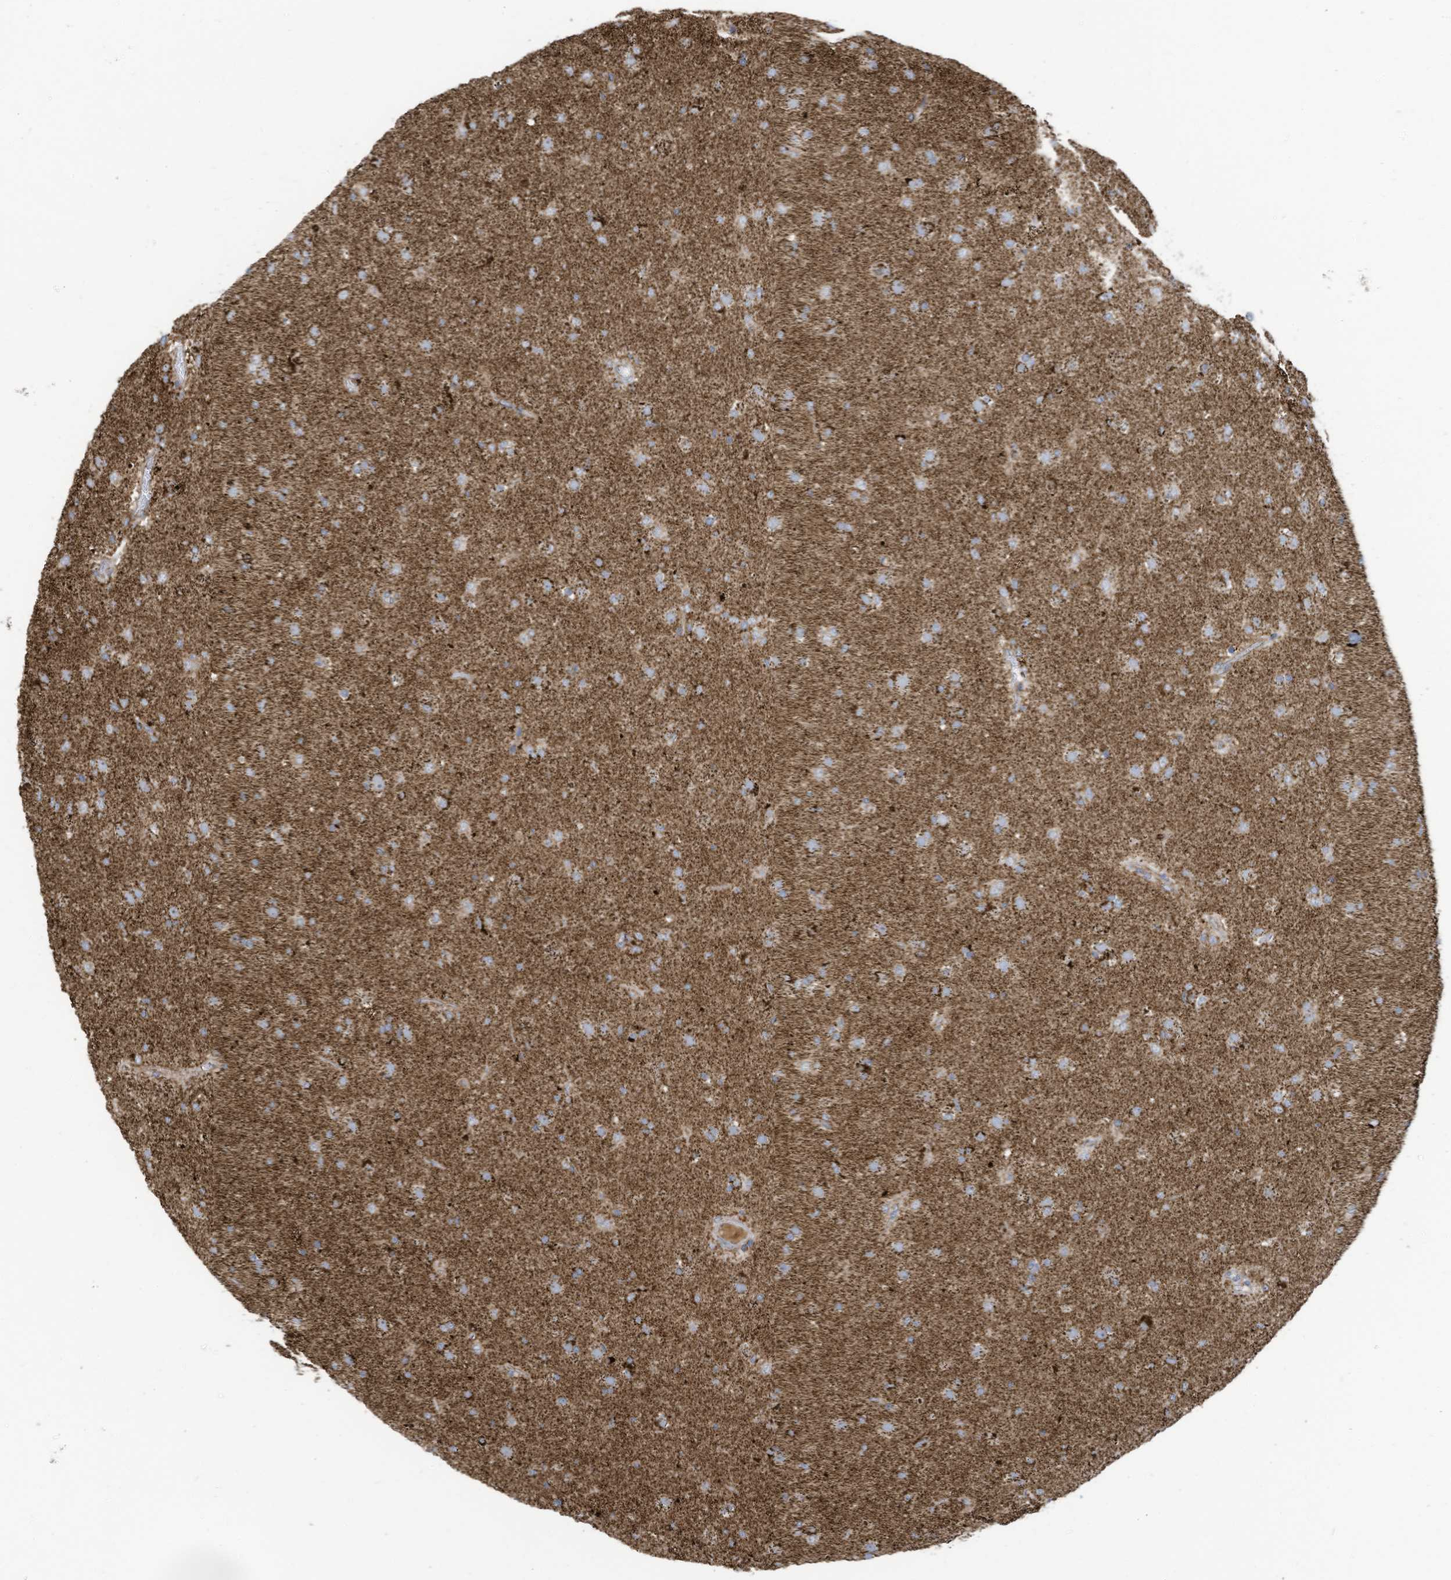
{"staining": {"intensity": "moderate", "quantity": "25%-75%", "location": "cytoplasmic/membranous"}, "tissue": "glioma", "cell_type": "Tumor cells", "image_type": "cancer", "snomed": [{"axis": "morphology", "description": "Glioma, malignant, Low grade"}, {"axis": "topography", "description": "Brain"}], "caption": "DAB immunohistochemical staining of human malignant glioma (low-grade) displays moderate cytoplasmic/membranous protein staining in about 25%-75% of tumor cells.", "gene": "COX10", "patient": {"sex": "male", "age": 65}}